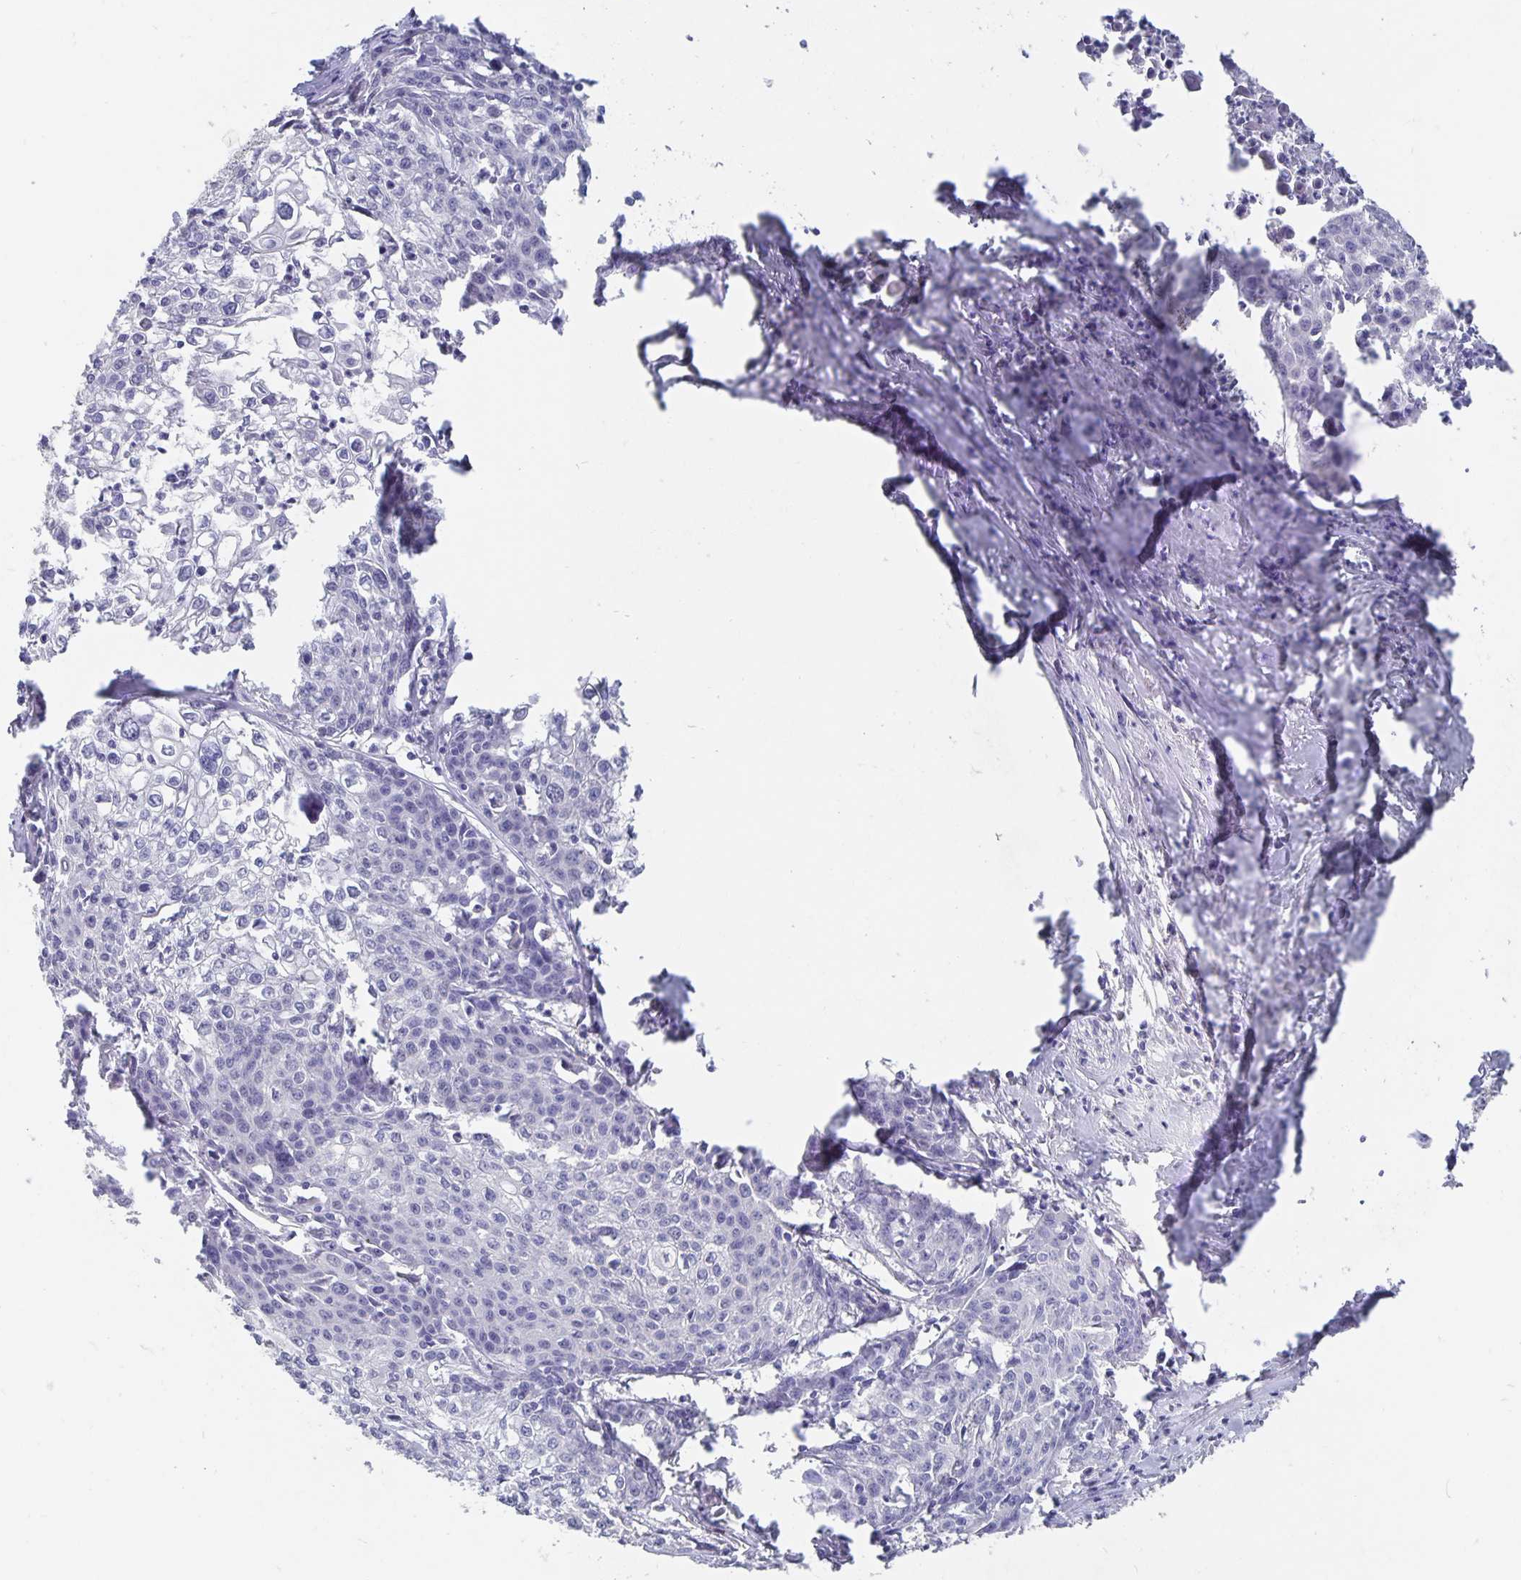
{"staining": {"intensity": "negative", "quantity": "none", "location": "none"}, "tissue": "cervical cancer", "cell_type": "Tumor cells", "image_type": "cancer", "snomed": [{"axis": "morphology", "description": "Squamous cell carcinoma, NOS"}, {"axis": "topography", "description": "Cervix"}], "caption": "Immunohistochemistry (IHC) of human cervical squamous cell carcinoma exhibits no staining in tumor cells. The staining is performed using DAB brown chromogen with nuclei counter-stained in using hematoxylin.", "gene": "SMOC1", "patient": {"sex": "female", "age": 39}}